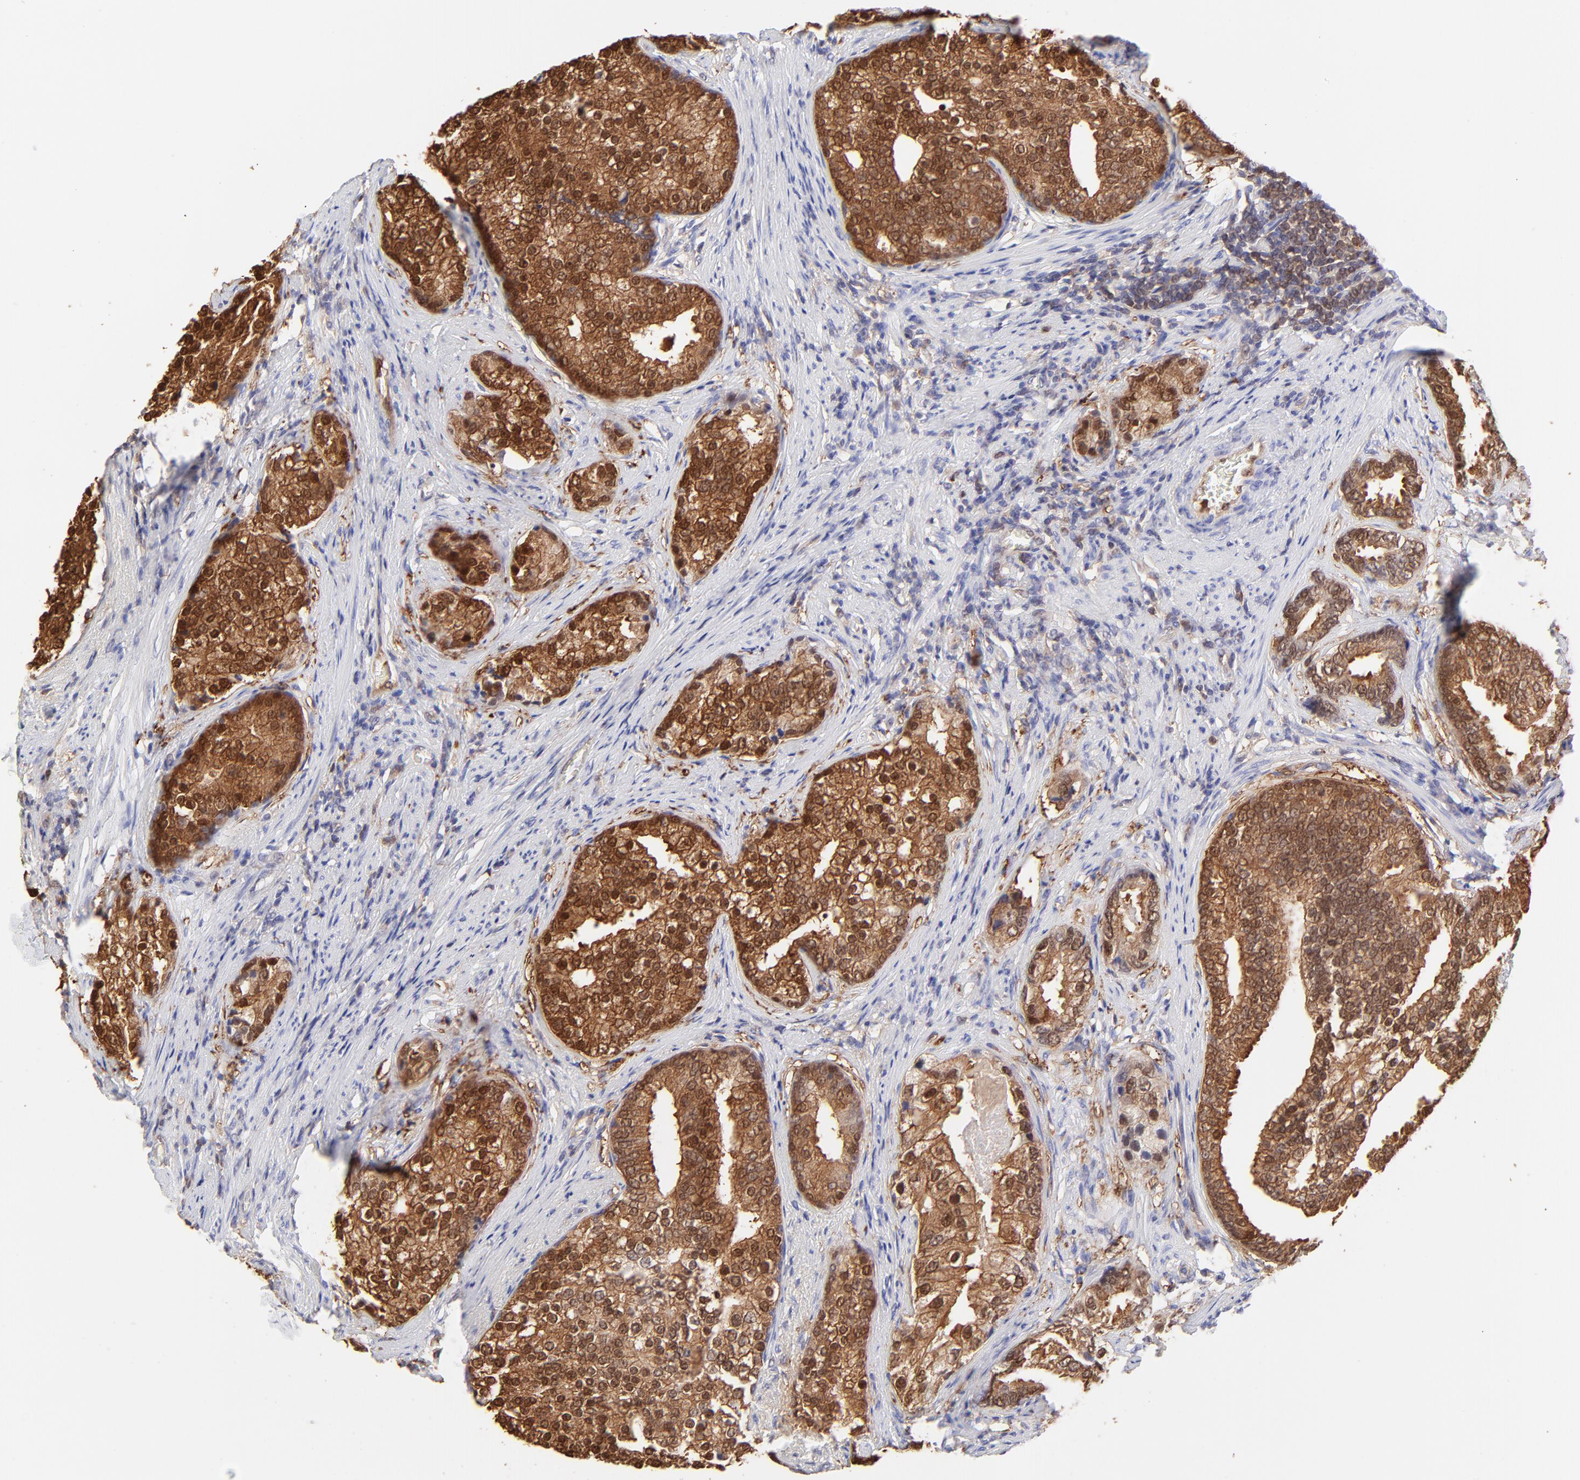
{"staining": {"intensity": "moderate", "quantity": ">75%", "location": "cytoplasmic/membranous,nuclear"}, "tissue": "prostate cancer", "cell_type": "Tumor cells", "image_type": "cancer", "snomed": [{"axis": "morphology", "description": "Adenocarcinoma, Low grade"}, {"axis": "topography", "description": "Prostate"}], "caption": "Immunohistochemical staining of human prostate cancer (adenocarcinoma (low-grade)) shows medium levels of moderate cytoplasmic/membranous and nuclear positivity in approximately >75% of tumor cells.", "gene": "HYAL1", "patient": {"sex": "male", "age": 71}}